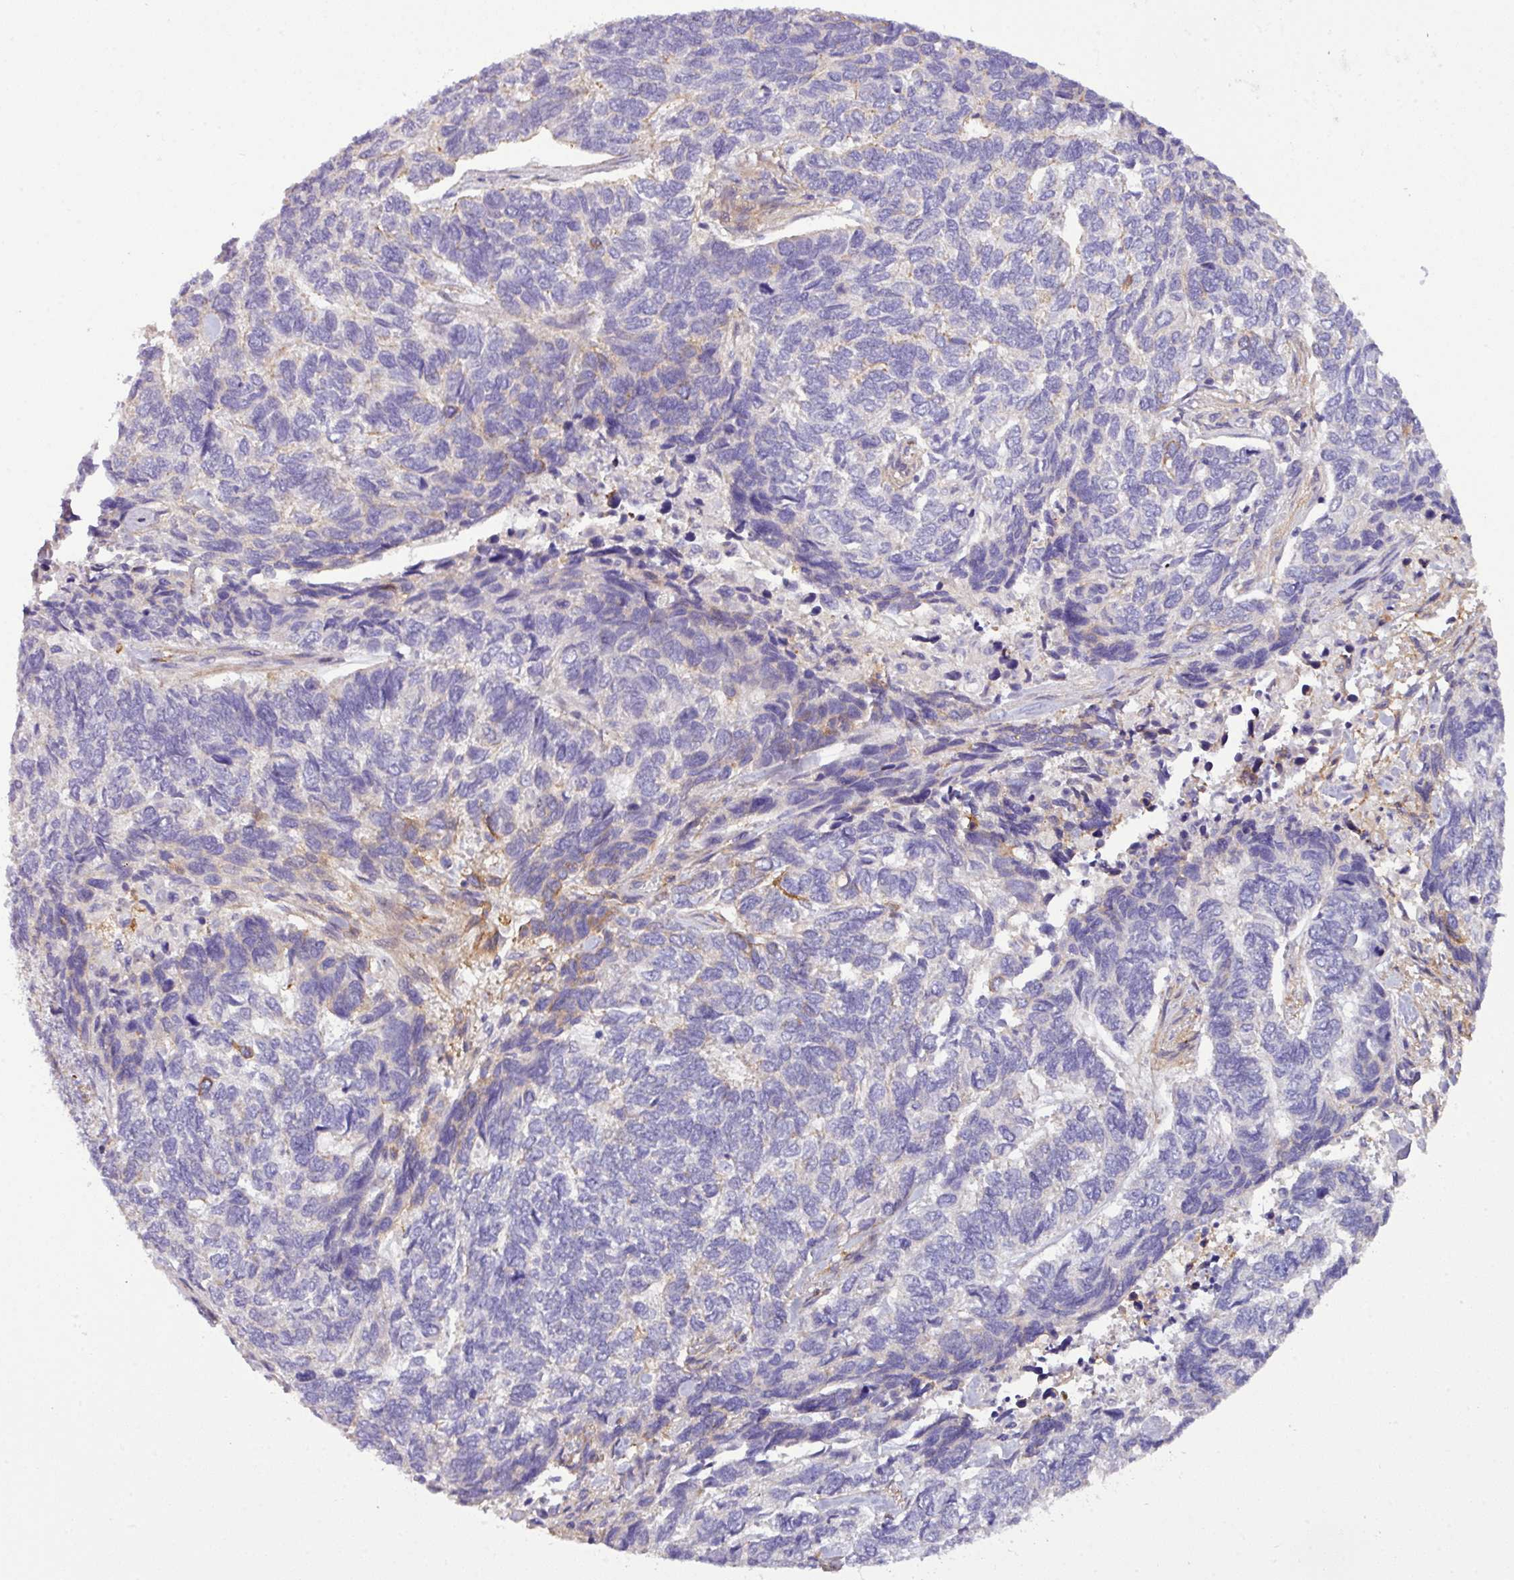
{"staining": {"intensity": "negative", "quantity": "none", "location": "none"}, "tissue": "skin cancer", "cell_type": "Tumor cells", "image_type": "cancer", "snomed": [{"axis": "morphology", "description": "Basal cell carcinoma"}, {"axis": "topography", "description": "Skin"}], "caption": "Immunohistochemistry (IHC) histopathology image of neoplastic tissue: skin cancer (basal cell carcinoma) stained with DAB (3,3'-diaminobenzidine) reveals no significant protein expression in tumor cells.", "gene": "PARD6A", "patient": {"sex": "female", "age": 65}}